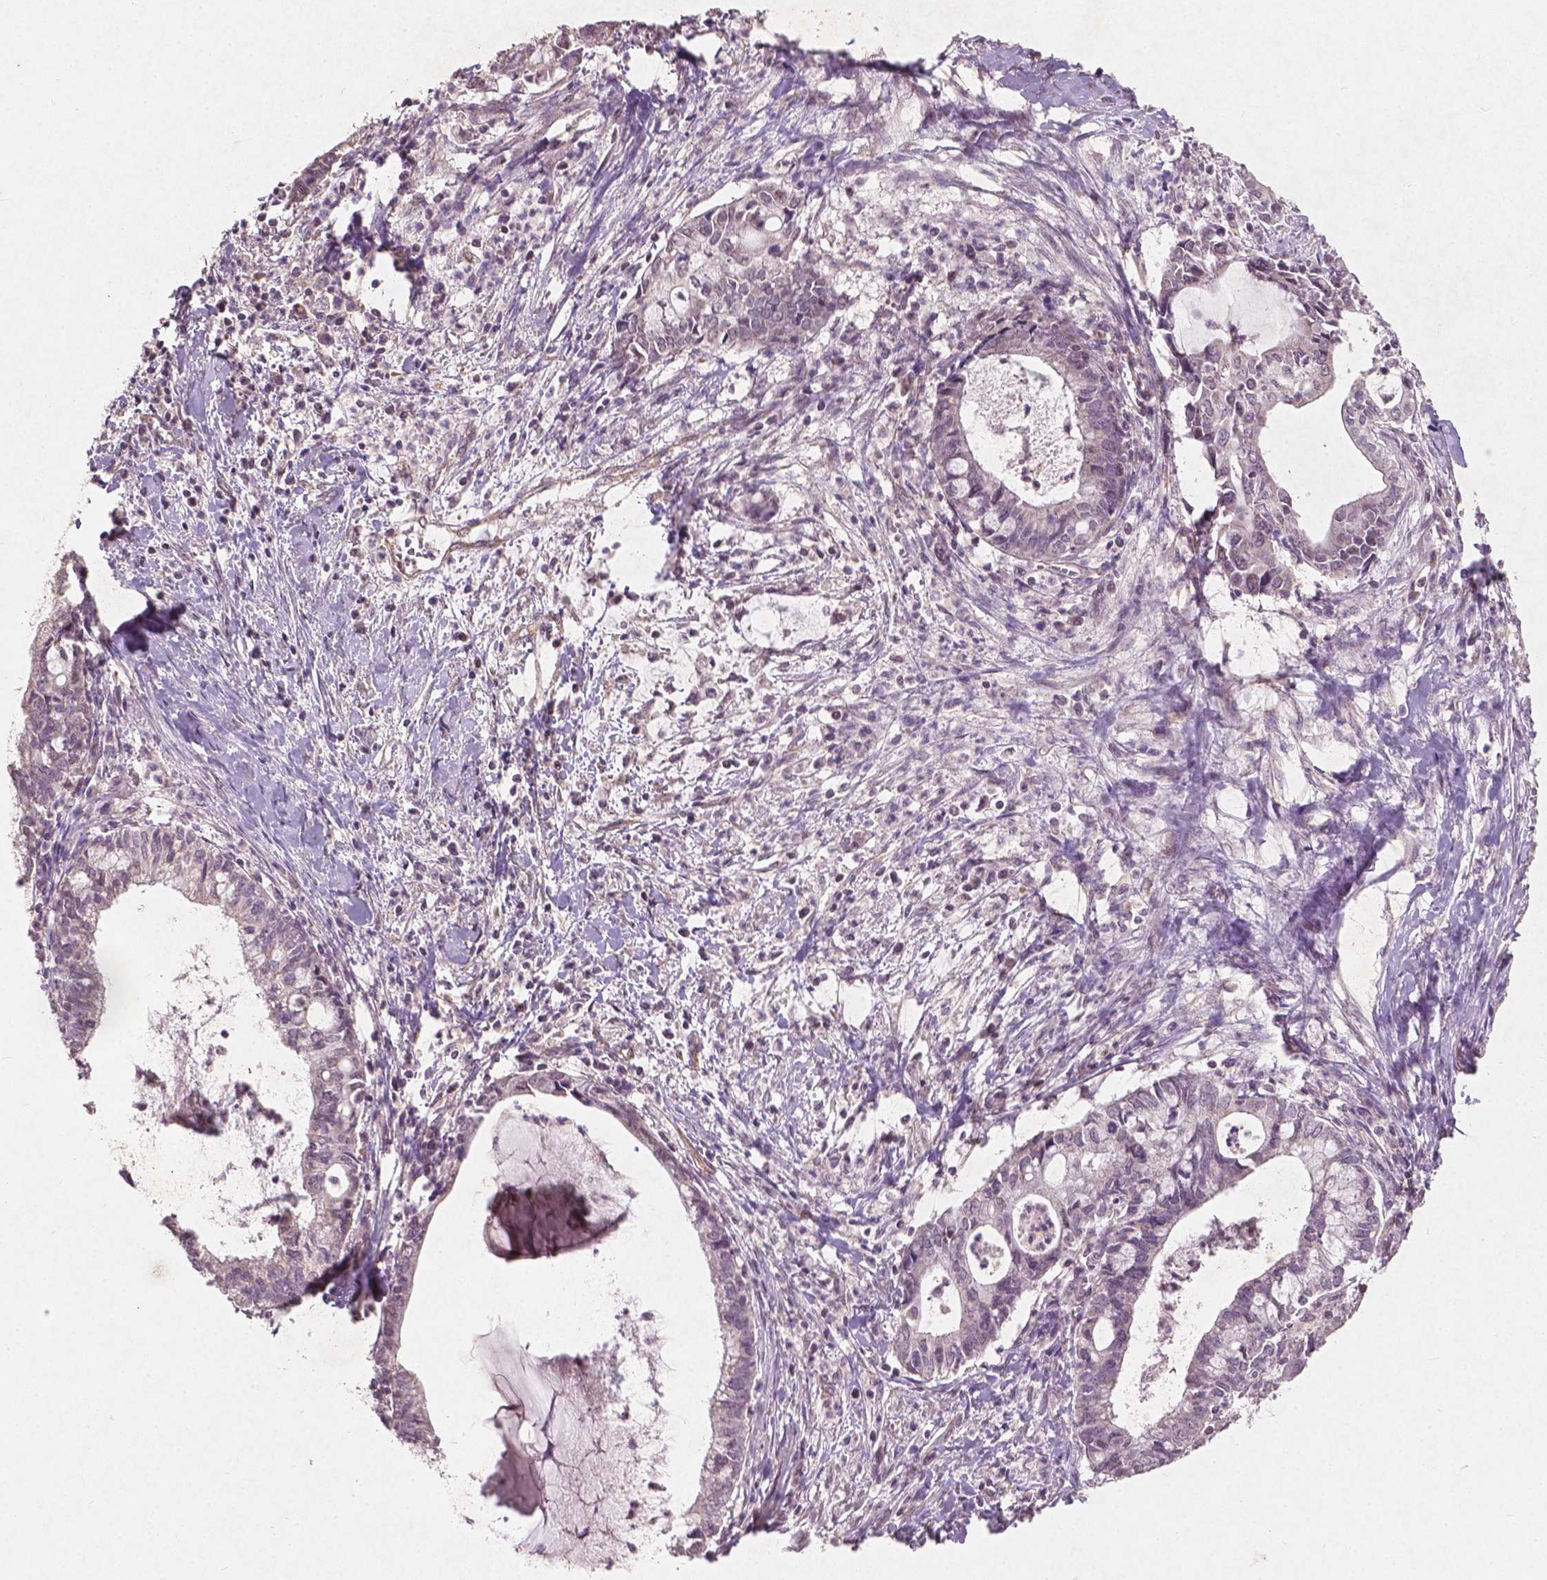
{"staining": {"intensity": "negative", "quantity": "none", "location": "none"}, "tissue": "cervical cancer", "cell_type": "Tumor cells", "image_type": "cancer", "snomed": [{"axis": "morphology", "description": "Adenocarcinoma, NOS"}, {"axis": "topography", "description": "Cervix"}], "caption": "This is an immunohistochemistry (IHC) micrograph of adenocarcinoma (cervical). There is no staining in tumor cells.", "gene": "SMAD2", "patient": {"sex": "female", "age": 42}}